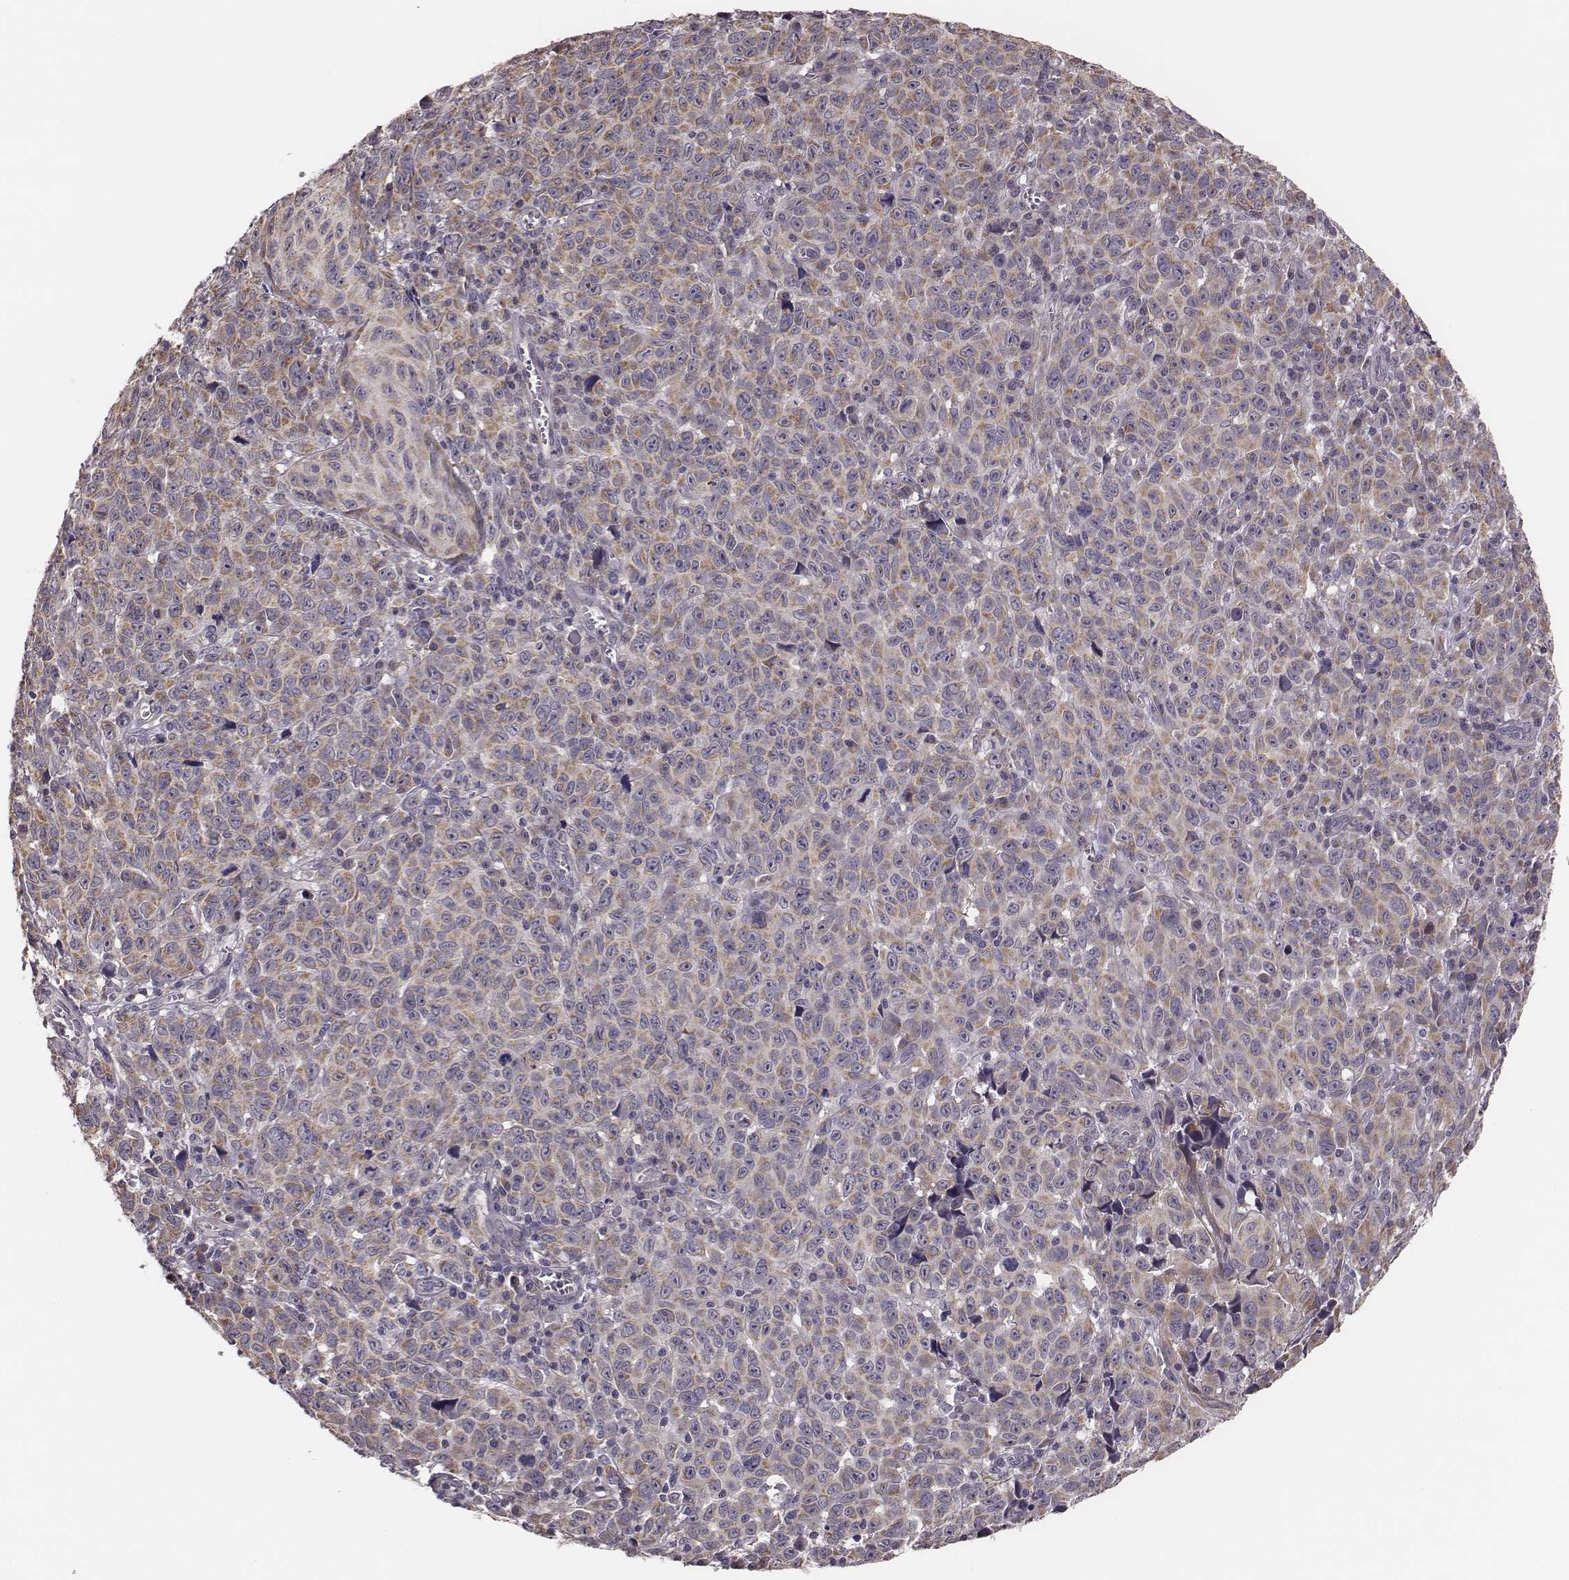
{"staining": {"intensity": "weak", "quantity": ">75%", "location": "cytoplasmic/membranous"}, "tissue": "melanoma", "cell_type": "Tumor cells", "image_type": "cancer", "snomed": [{"axis": "morphology", "description": "Malignant melanoma, NOS"}, {"axis": "topography", "description": "Vulva, labia, clitoris and Bartholin´s gland, NO"}], "caption": "Immunohistochemistry (DAB) staining of malignant melanoma reveals weak cytoplasmic/membranous protein expression in about >75% of tumor cells.", "gene": "HAVCR1", "patient": {"sex": "female", "age": 75}}